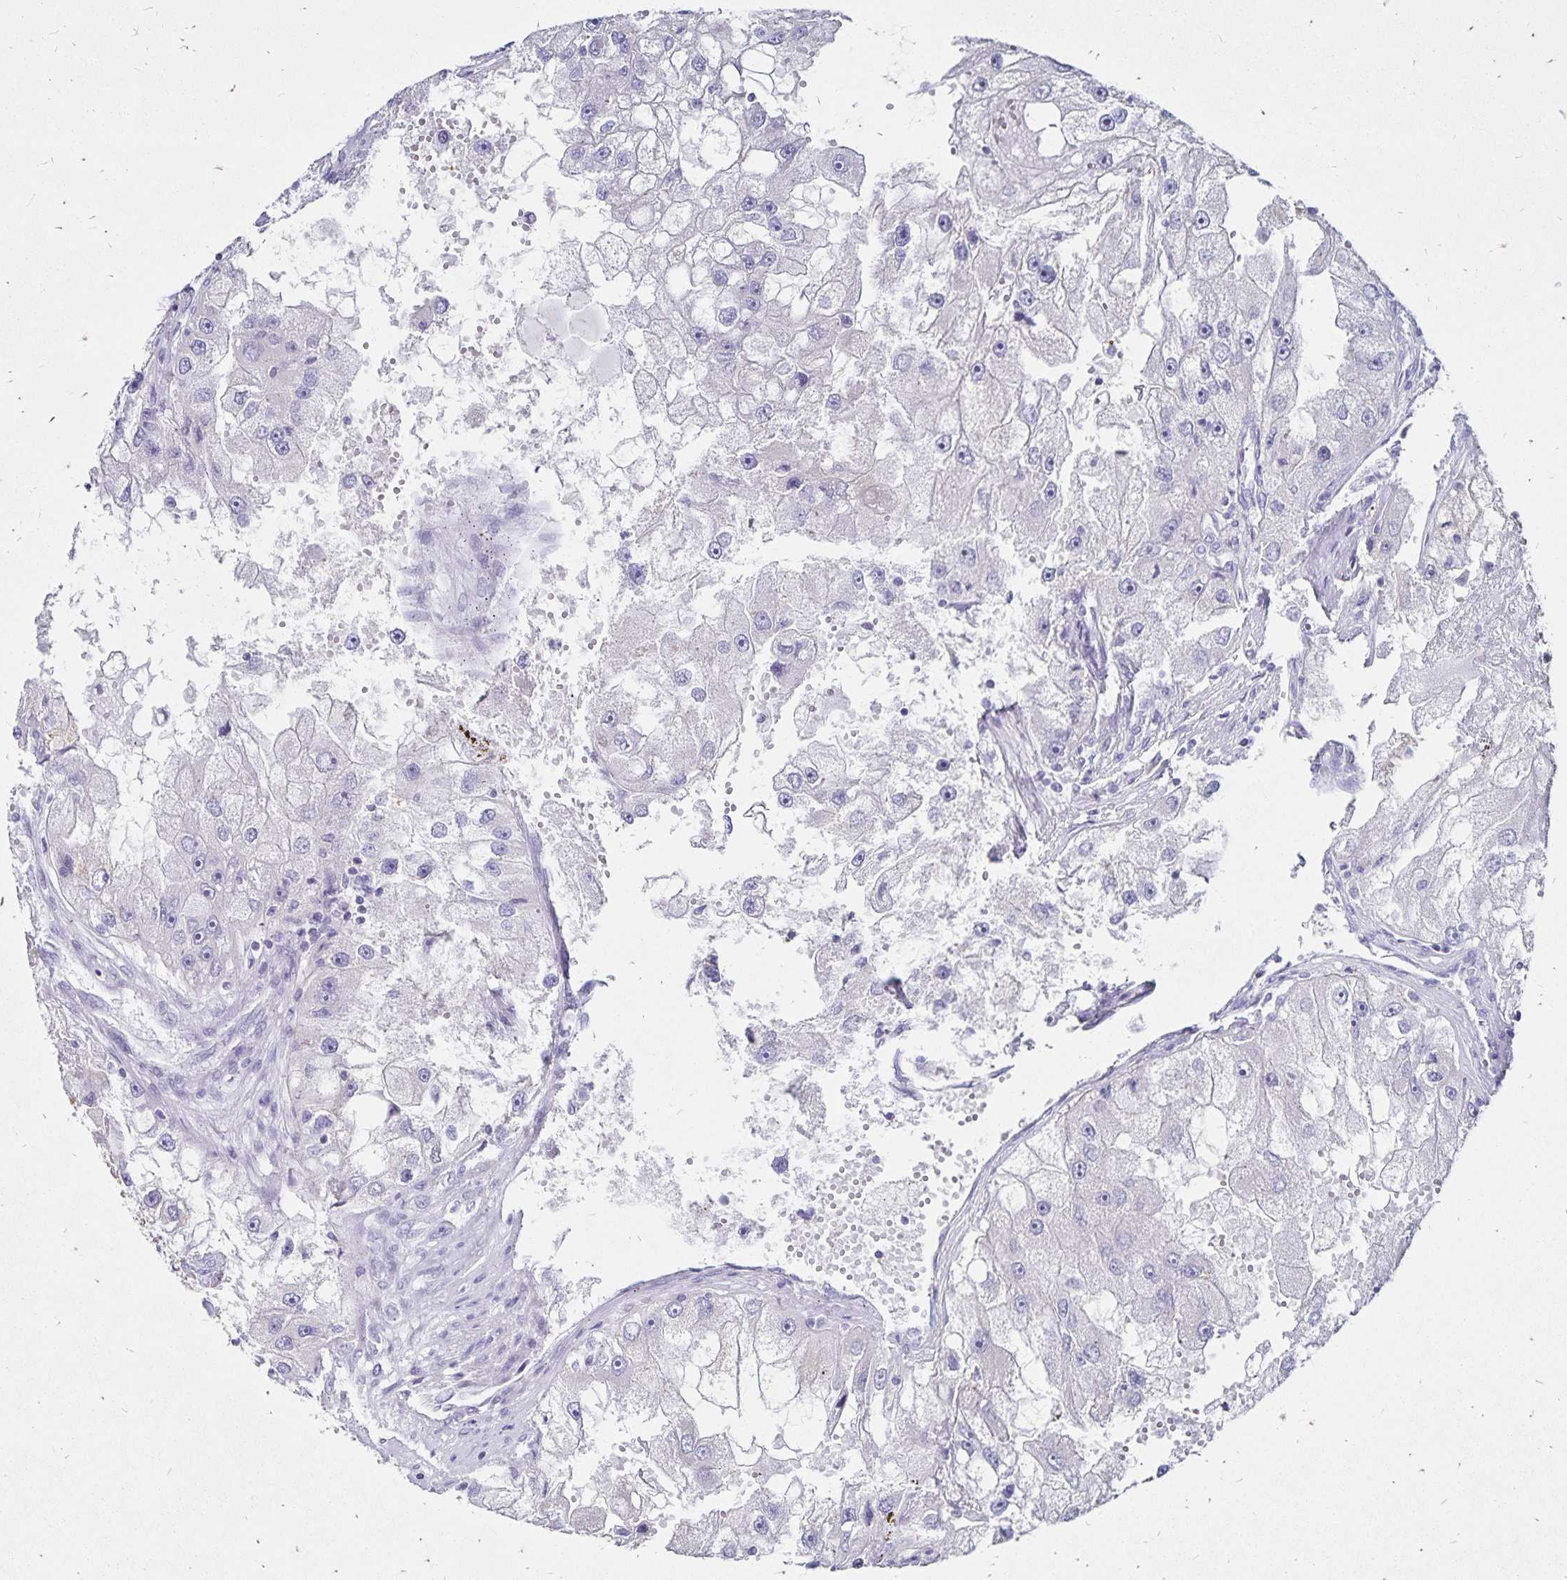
{"staining": {"intensity": "negative", "quantity": "none", "location": "none"}, "tissue": "renal cancer", "cell_type": "Tumor cells", "image_type": "cancer", "snomed": [{"axis": "morphology", "description": "Adenocarcinoma, NOS"}, {"axis": "topography", "description": "Kidney"}], "caption": "The immunohistochemistry (IHC) image has no significant staining in tumor cells of renal cancer (adenocarcinoma) tissue.", "gene": "IKZF1", "patient": {"sex": "male", "age": 63}}